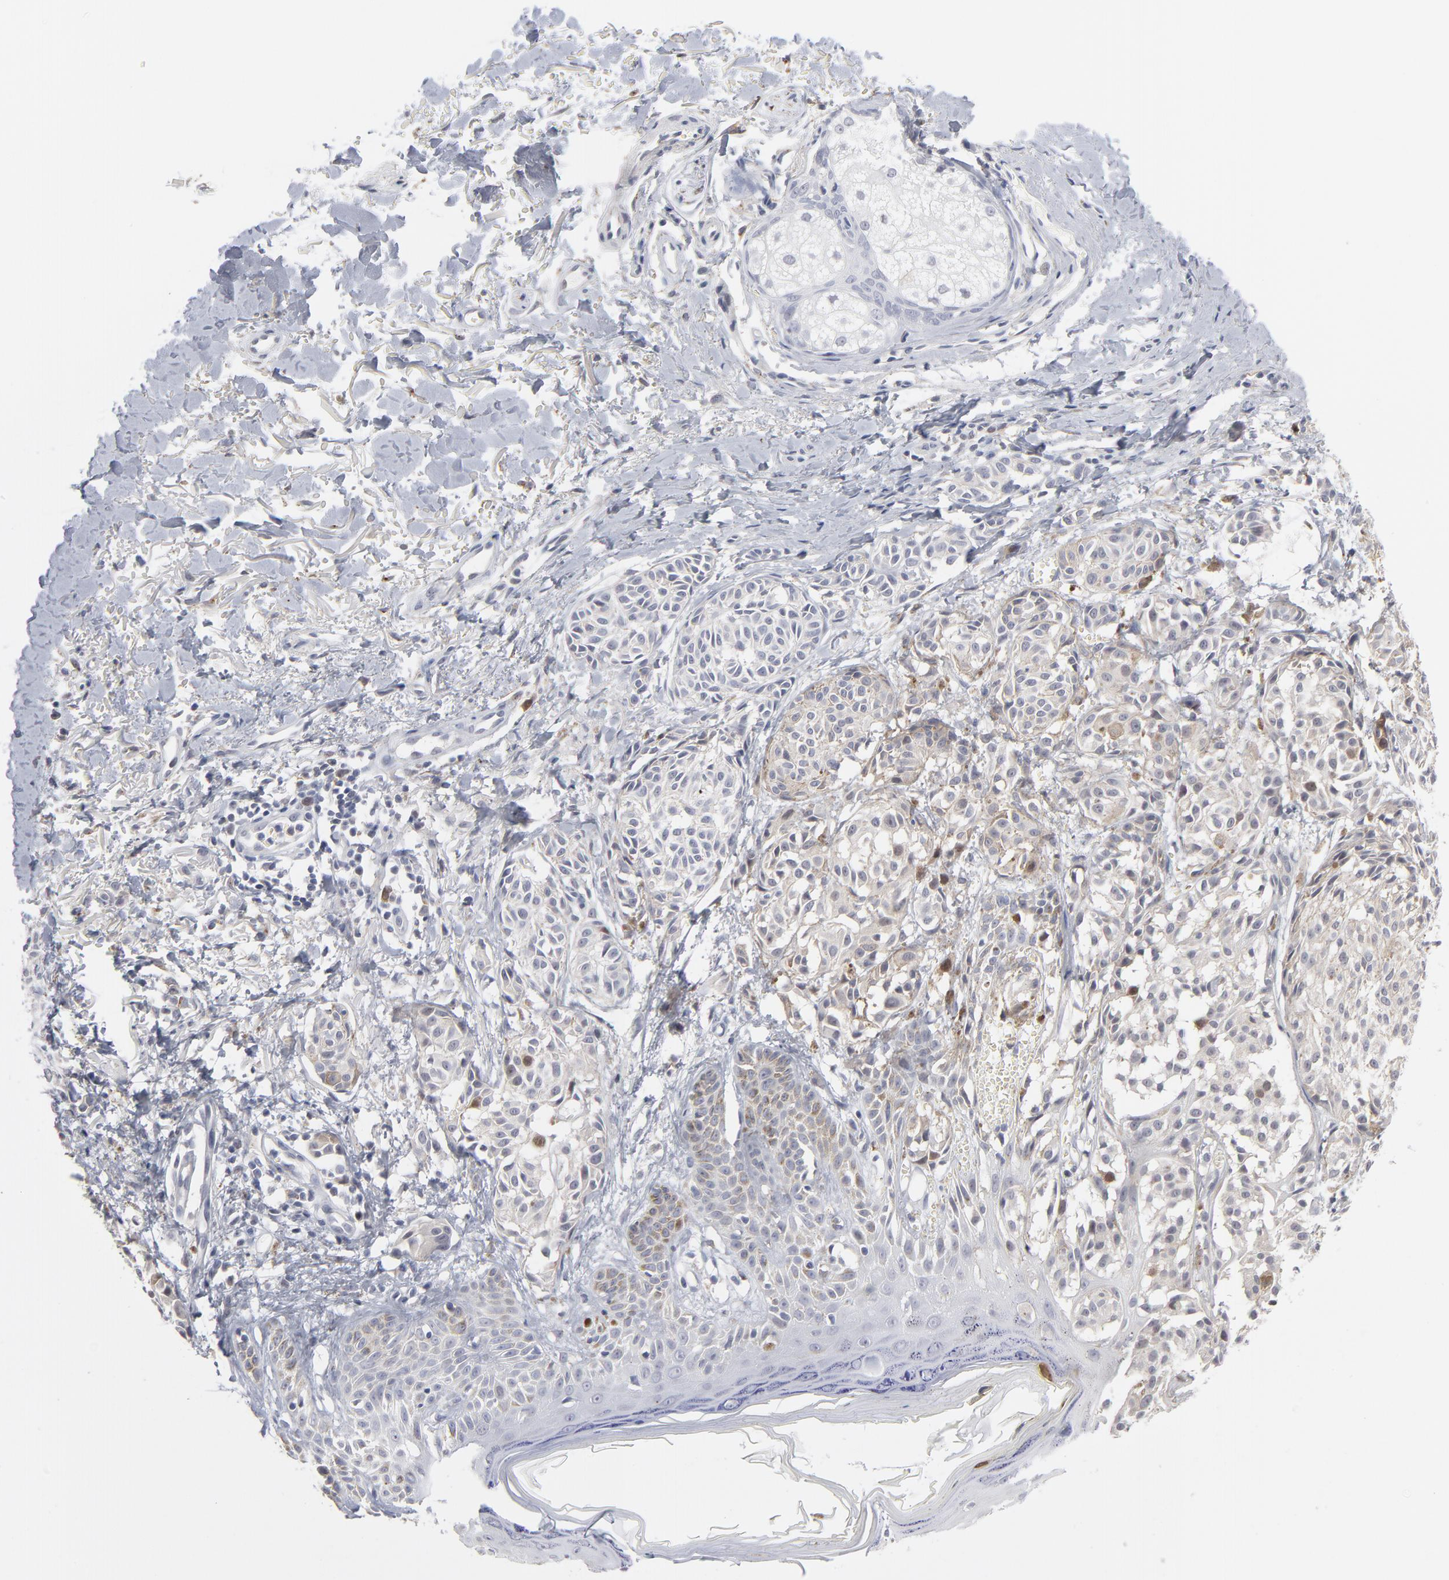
{"staining": {"intensity": "moderate", "quantity": "<25%", "location": "nuclear"}, "tissue": "melanoma", "cell_type": "Tumor cells", "image_type": "cancer", "snomed": [{"axis": "morphology", "description": "Malignant melanoma, NOS"}, {"axis": "topography", "description": "Skin"}], "caption": "Human melanoma stained with a protein marker displays moderate staining in tumor cells.", "gene": "AURKA", "patient": {"sex": "male", "age": 76}}